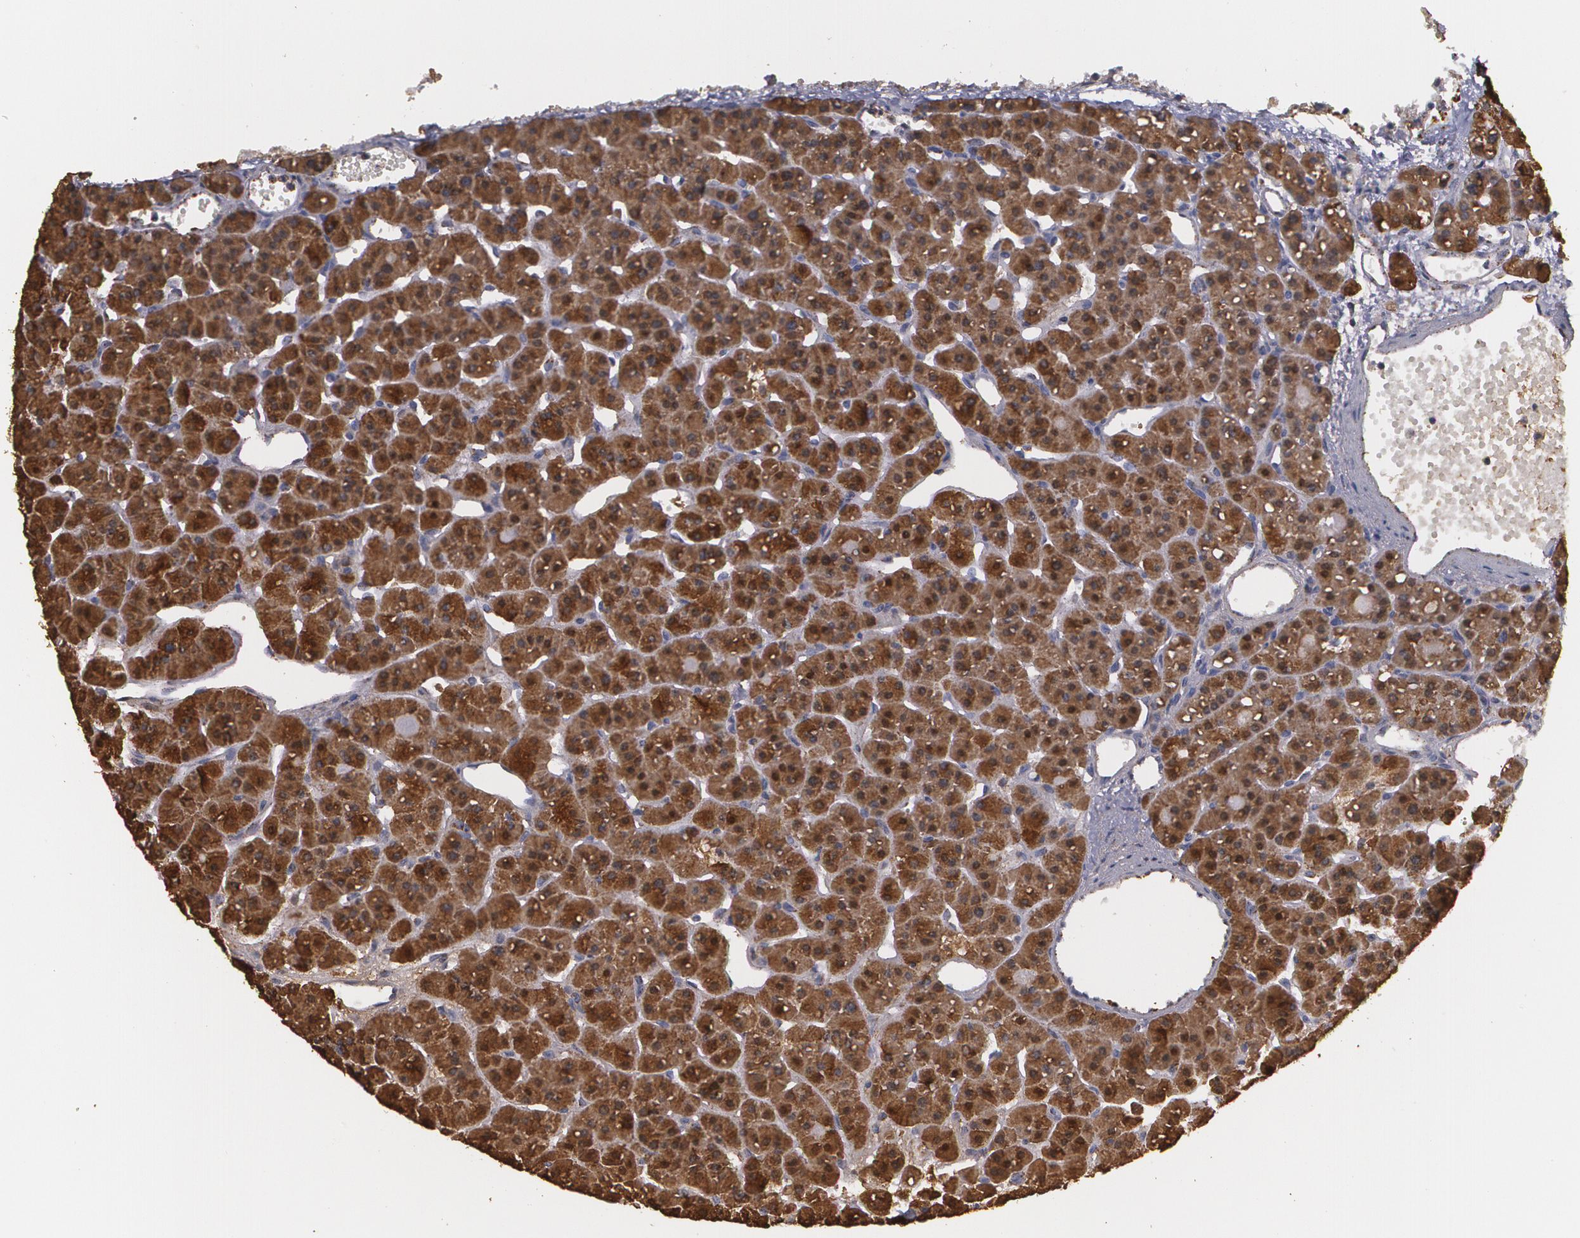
{"staining": {"intensity": "moderate", "quantity": ">75%", "location": "cytoplasmic/membranous"}, "tissue": "parathyroid gland", "cell_type": "Glandular cells", "image_type": "normal", "snomed": [{"axis": "morphology", "description": "Normal tissue, NOS"}, {"axis": "topography", "description": "Parathyroid gland"}], "caption": "Moderate cytoplasmic/membranous staining is seen in about >75% of glandular cells in unremarkable parathyroid gland.", "gene": "HSPD1", "patient": {"sex": "female", "age": 76}}